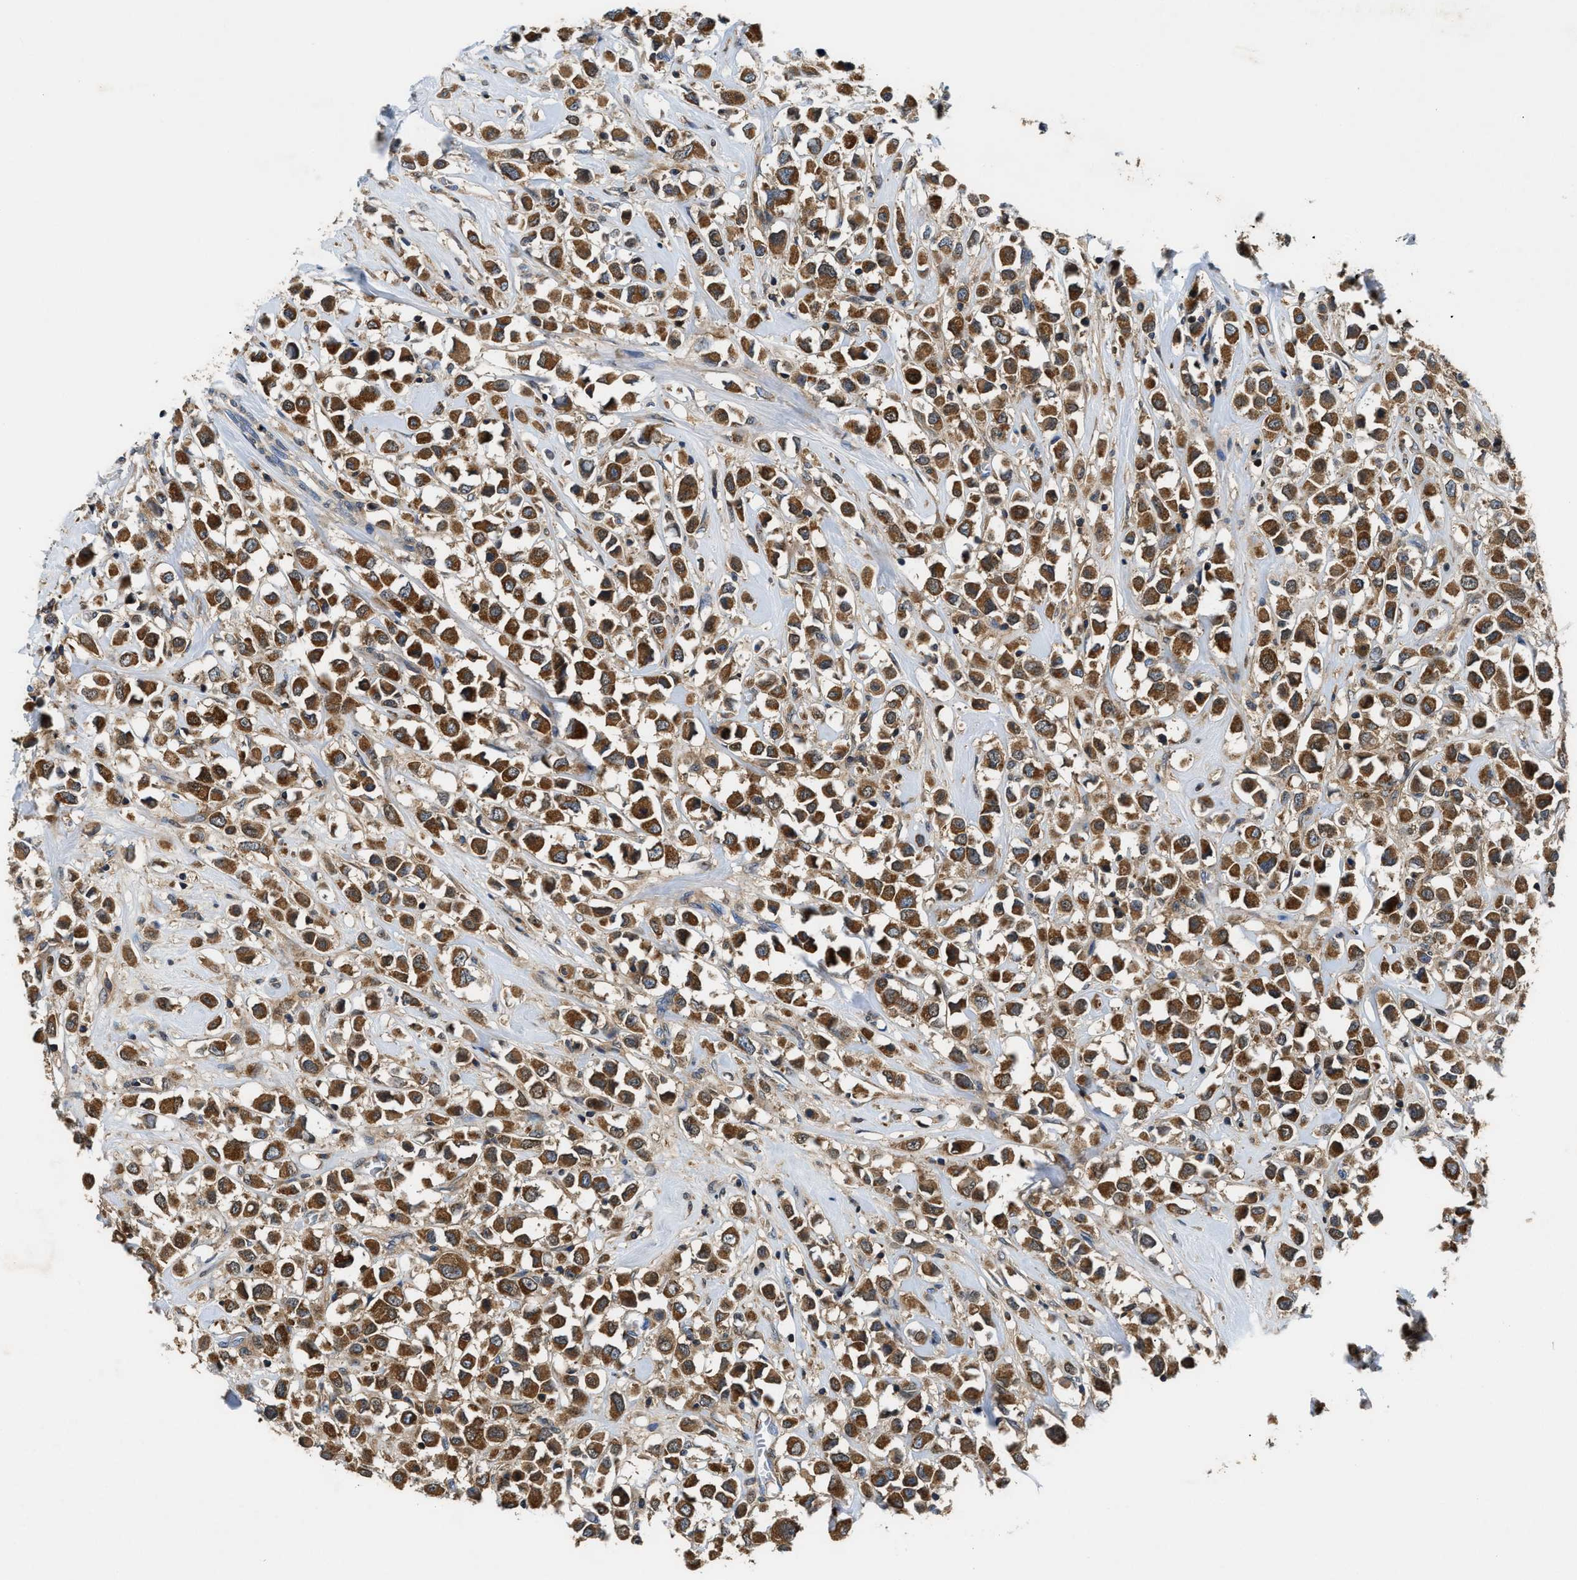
{"staining": {"intensity": "strong", "quantity": ">75%", "location": "cytoplasmic/membranous"}, "tissue": "breast cancer", "cell_type": "Tumor cells", "image_type": "cancer", "snomed": [{"axis": "morphology", "description": "Duct carcinoma"}, {"axis": "topography", "description": "Breast"}], "caption": "Immunohistochemistry (DAB) staining of human breast cancer shows strong cytoplasmic/membranous protein staining in approximately >75% of tumor cells. (brown staining indicates protein expression, while blue staining denotes nuclei).", "gene": "CCM2", "patient": {"sex": "female", "age": 61}}